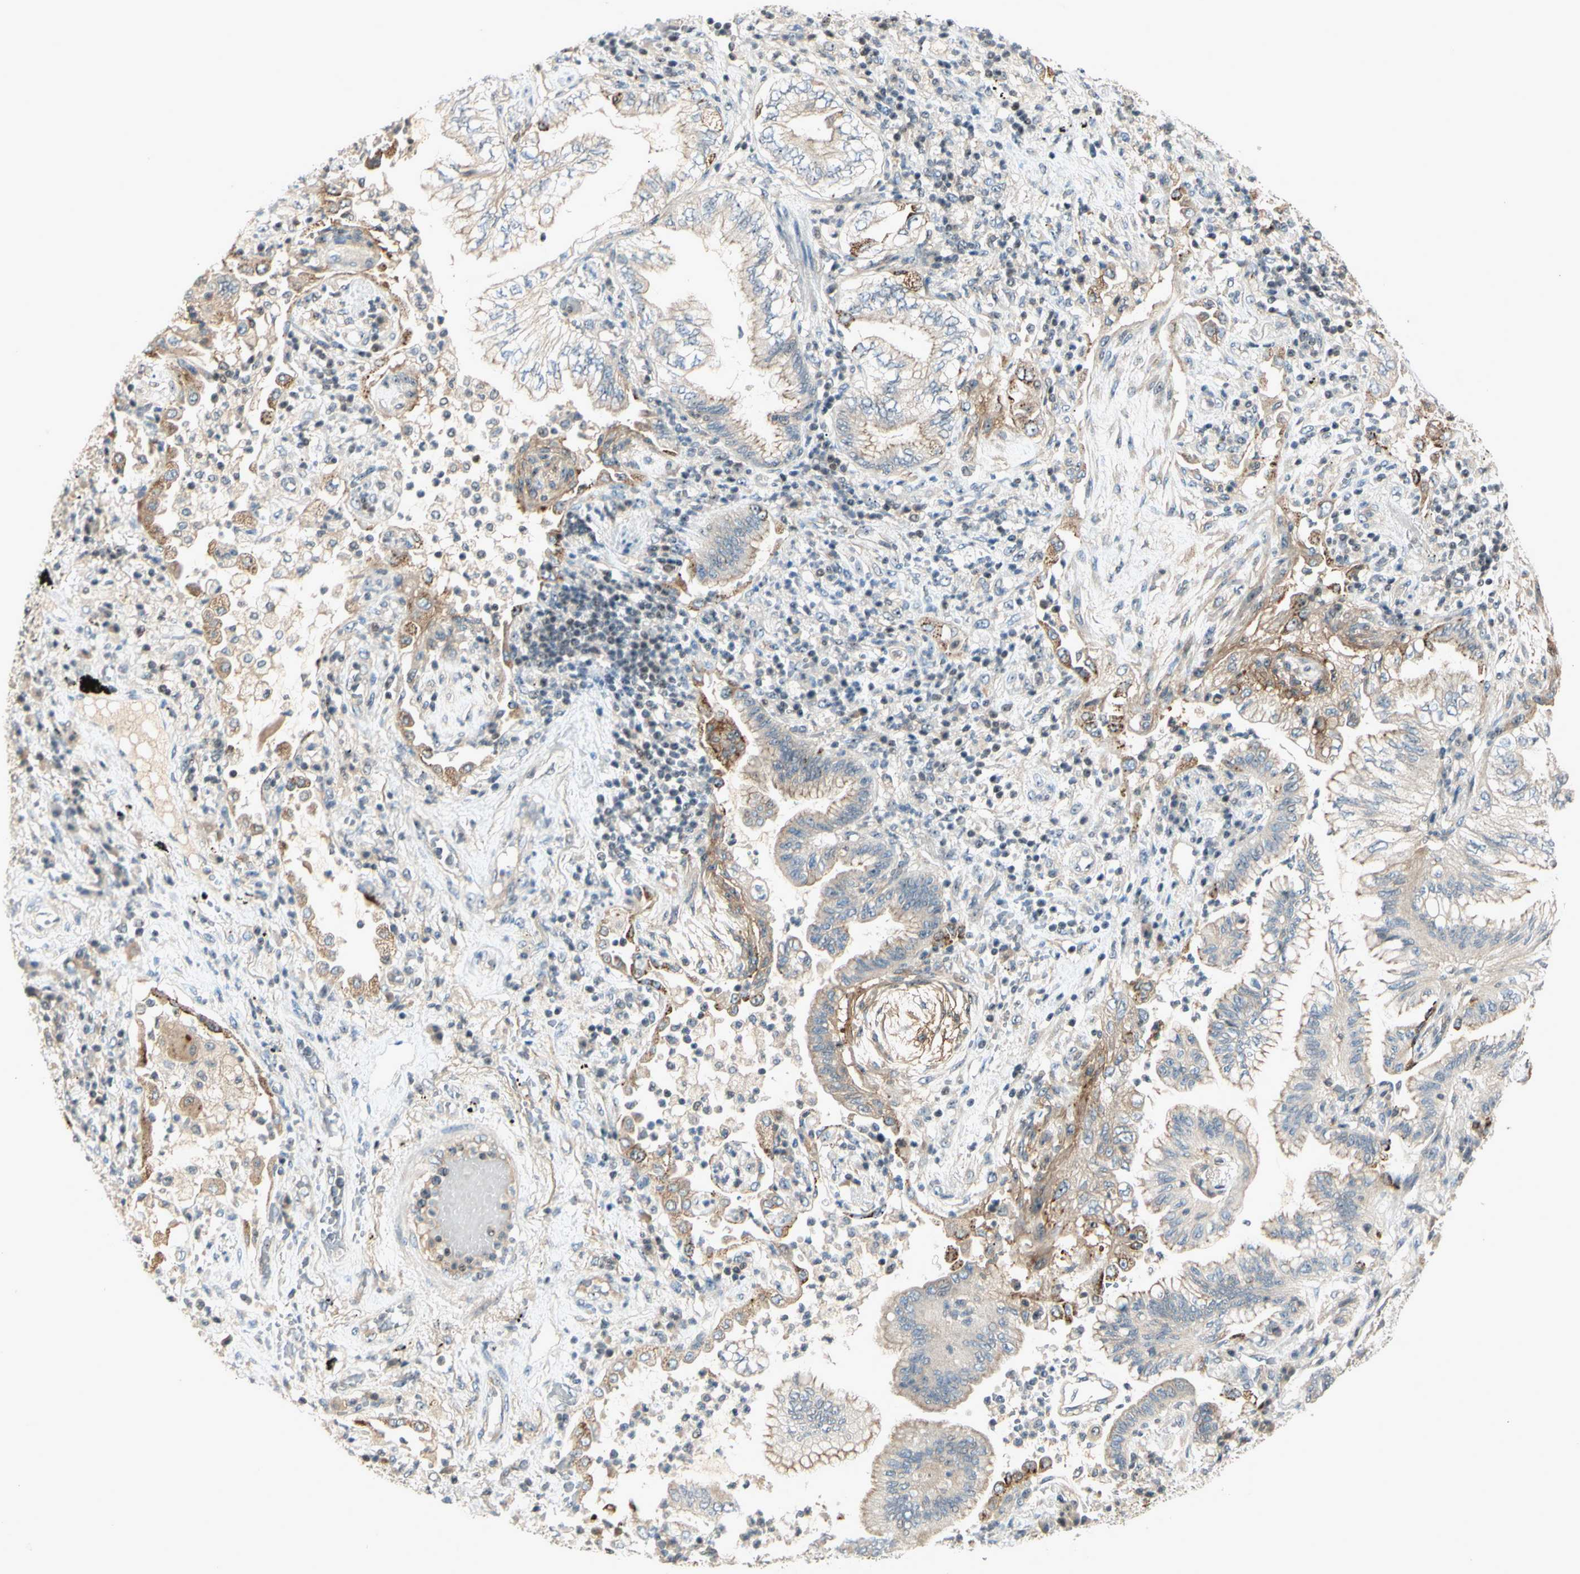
{"staining": {"intensity": "weak", "quantity": ">75%", "location": "cytoplasmic/membranous"}, "tissue": "lung cancer", "cell_type": "Tumor cells", "image_type": "cancer", "snomed": [{"axis": "morphology", "description": "Normal tissue, NOS"}, {"axis": "morphology", "description": "Adenocarcinoma, NOS"}, {"axis": "topography", "description": "Bronchus"}, {"axis": "topography", "description": "Lung"}], "caption": "This photomicrograph displays immunohistochemistry (IHC) staining of human lung cancer, with low weak cytoplasmic/membranous positivity in approximately >75% of tumor cells.", "gene": "NFYA", "patient": {"sex": "female", "age": 70}}